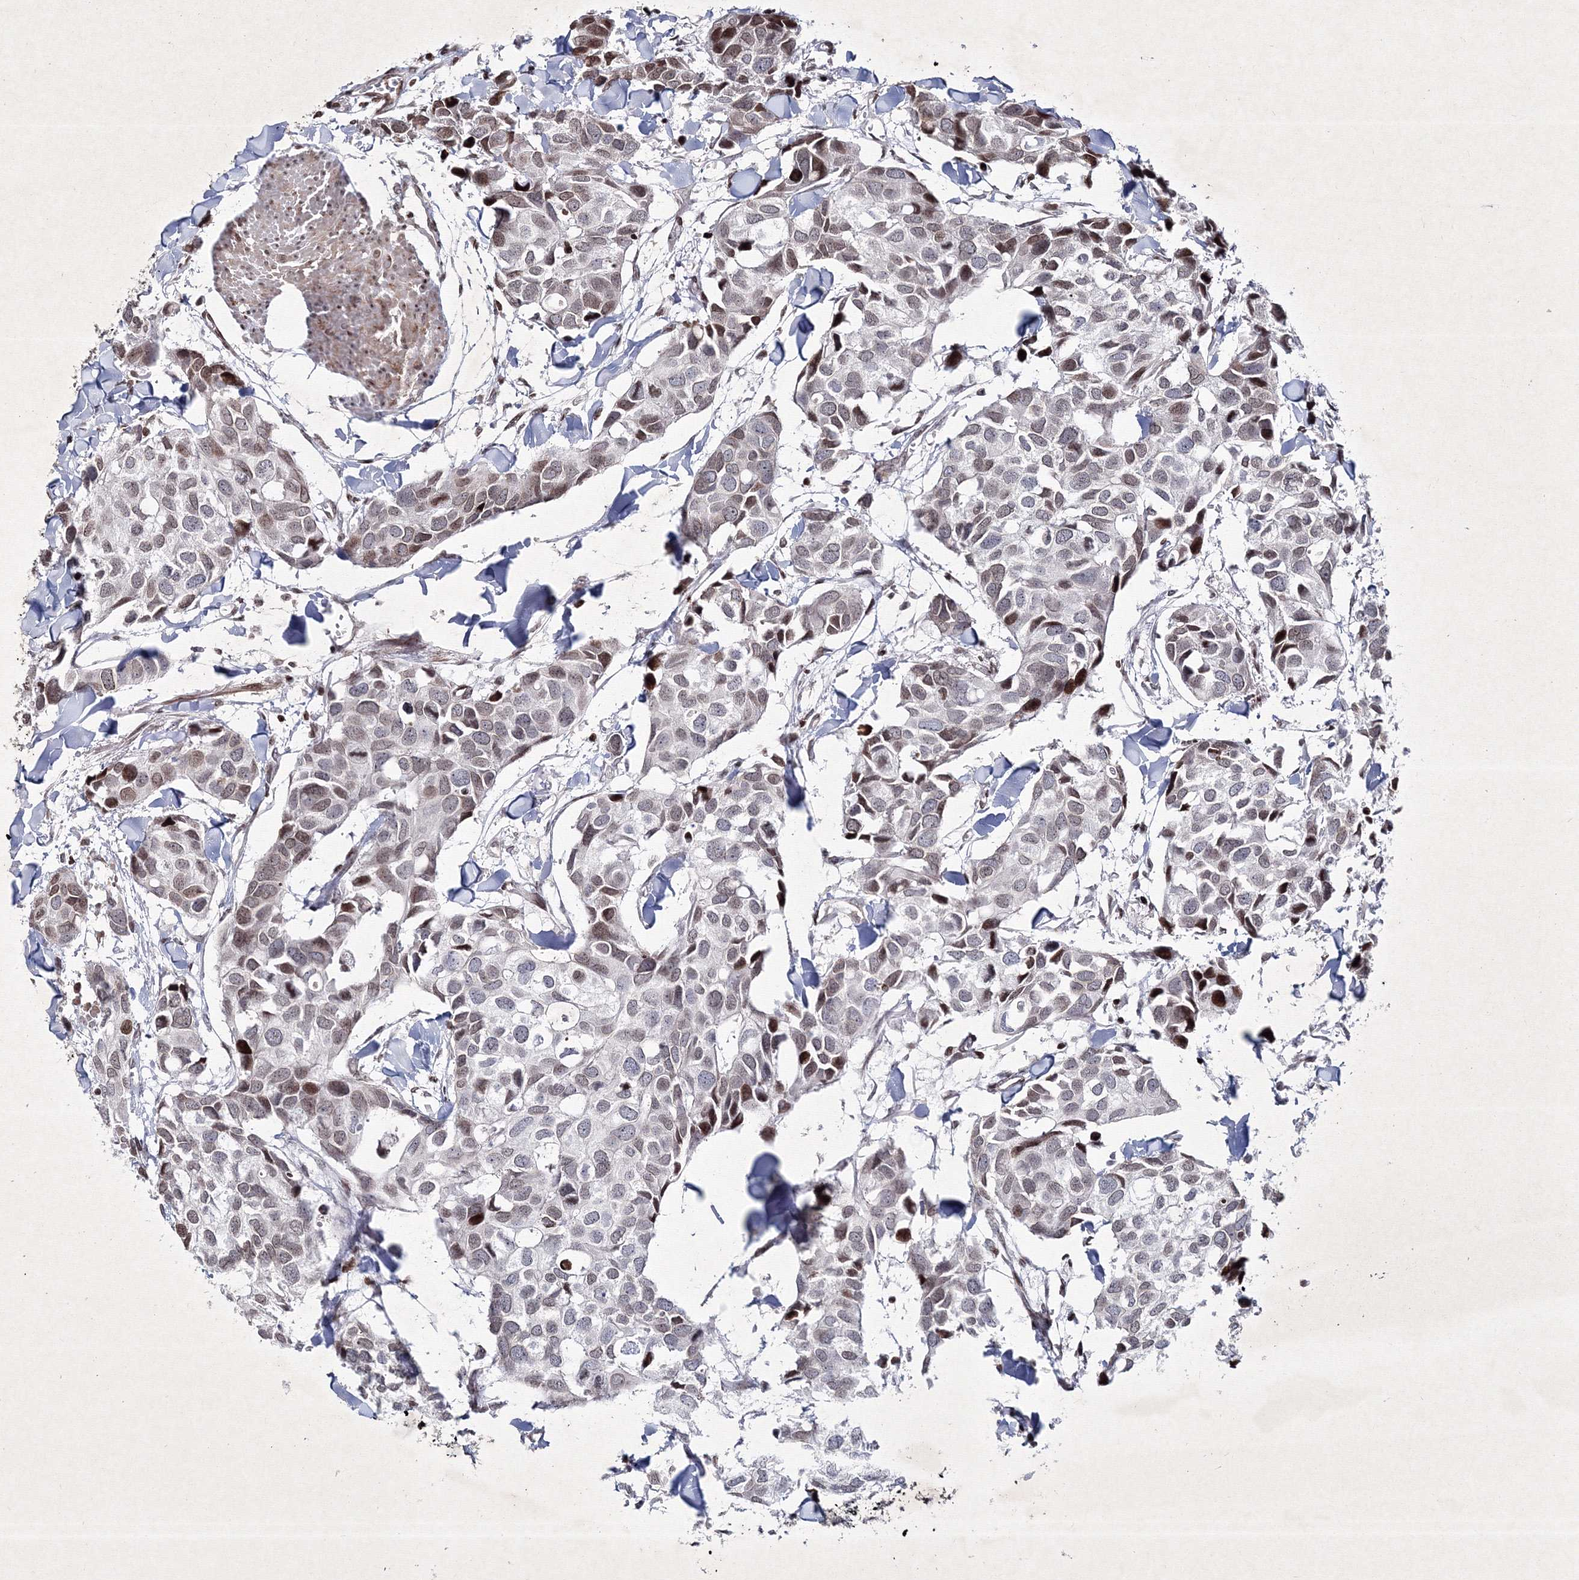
{"staining": {"intensity": "moderate", "quantity": "<25%", "location": "nuclear"}, "tissue": "breast cancer", "cell_type": "Tumor cells", "image_type": "cancer", "snomed": [{"axis": "morphology", "description": "Duct carcinoma"}, {"axis": "topography", "description": "Breast"}], "caption": "Immunohistochemistry image of neoplastic tissue: breast invasive ductal carcinoma stained using immunohistochemistry displays low levels of moderate protein expression localized specifically in the nuclear of tumor cells, appearing as a nuclear brown color.", "gene": "SMIM29", "patient": {"sex": "female", "age": 83}}